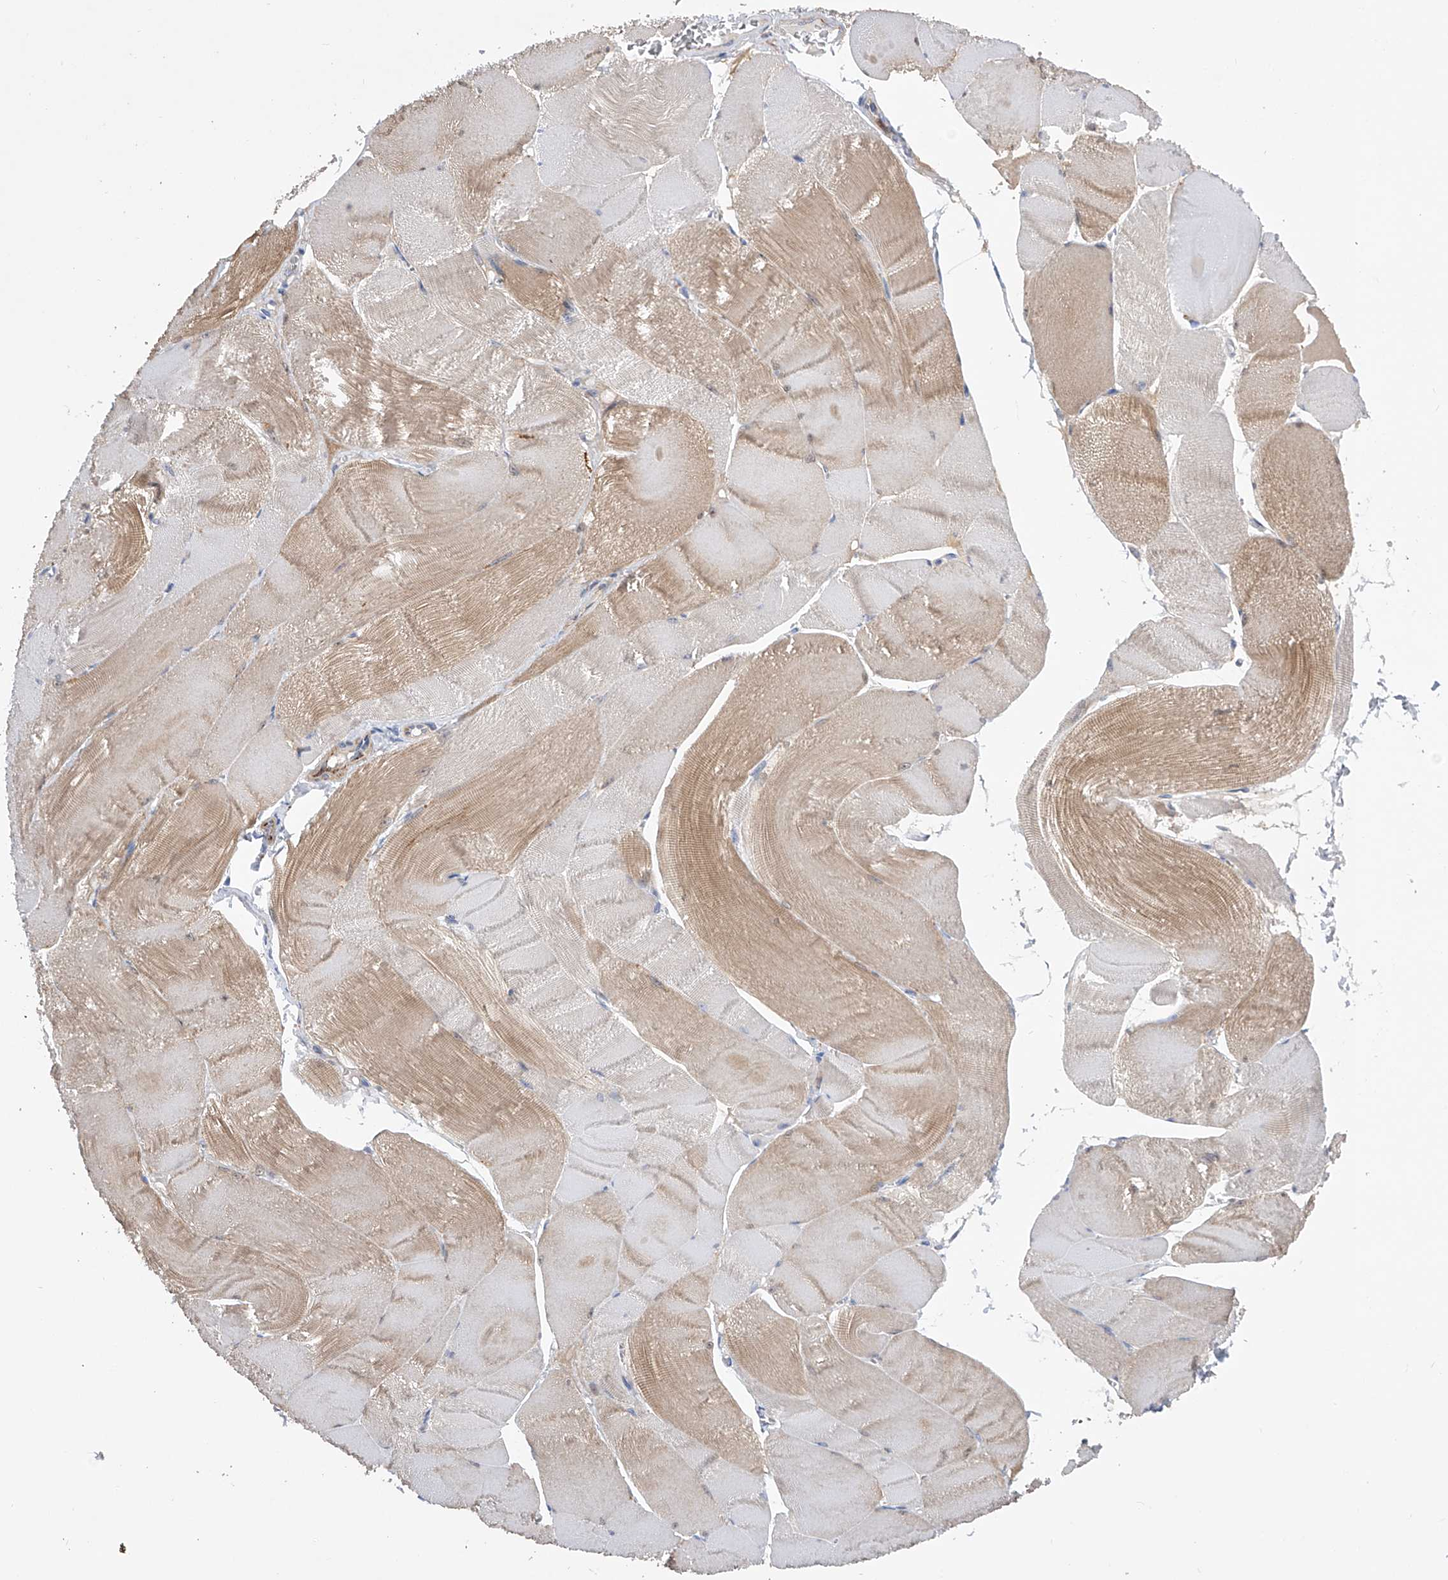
{"staining": {"intensity": "moderate", "quantity": "<25%", "location": "cytoplasmic/membranous"}, "tissue": "skeletal muscle", "cell_type": "Myocytes", "image_type": "normal", "snomed": [{"axis": "morphology", "description": "Normal tissue, NOS"}, {"axis": "morphology", "description": "Basal cell carcinoma"}, {"axis": "topography", "description": "Skeletal muscle"}], "caption": "Unremarkable skeletal muscle demonstrates moderate cytoplasmic/membranous expression in about <25% of myocytes The protein is shown in brown color, while the nuclei are stained blue..", "gene": "MLYCD", "patient": {"sex": "female", "age": 64}}